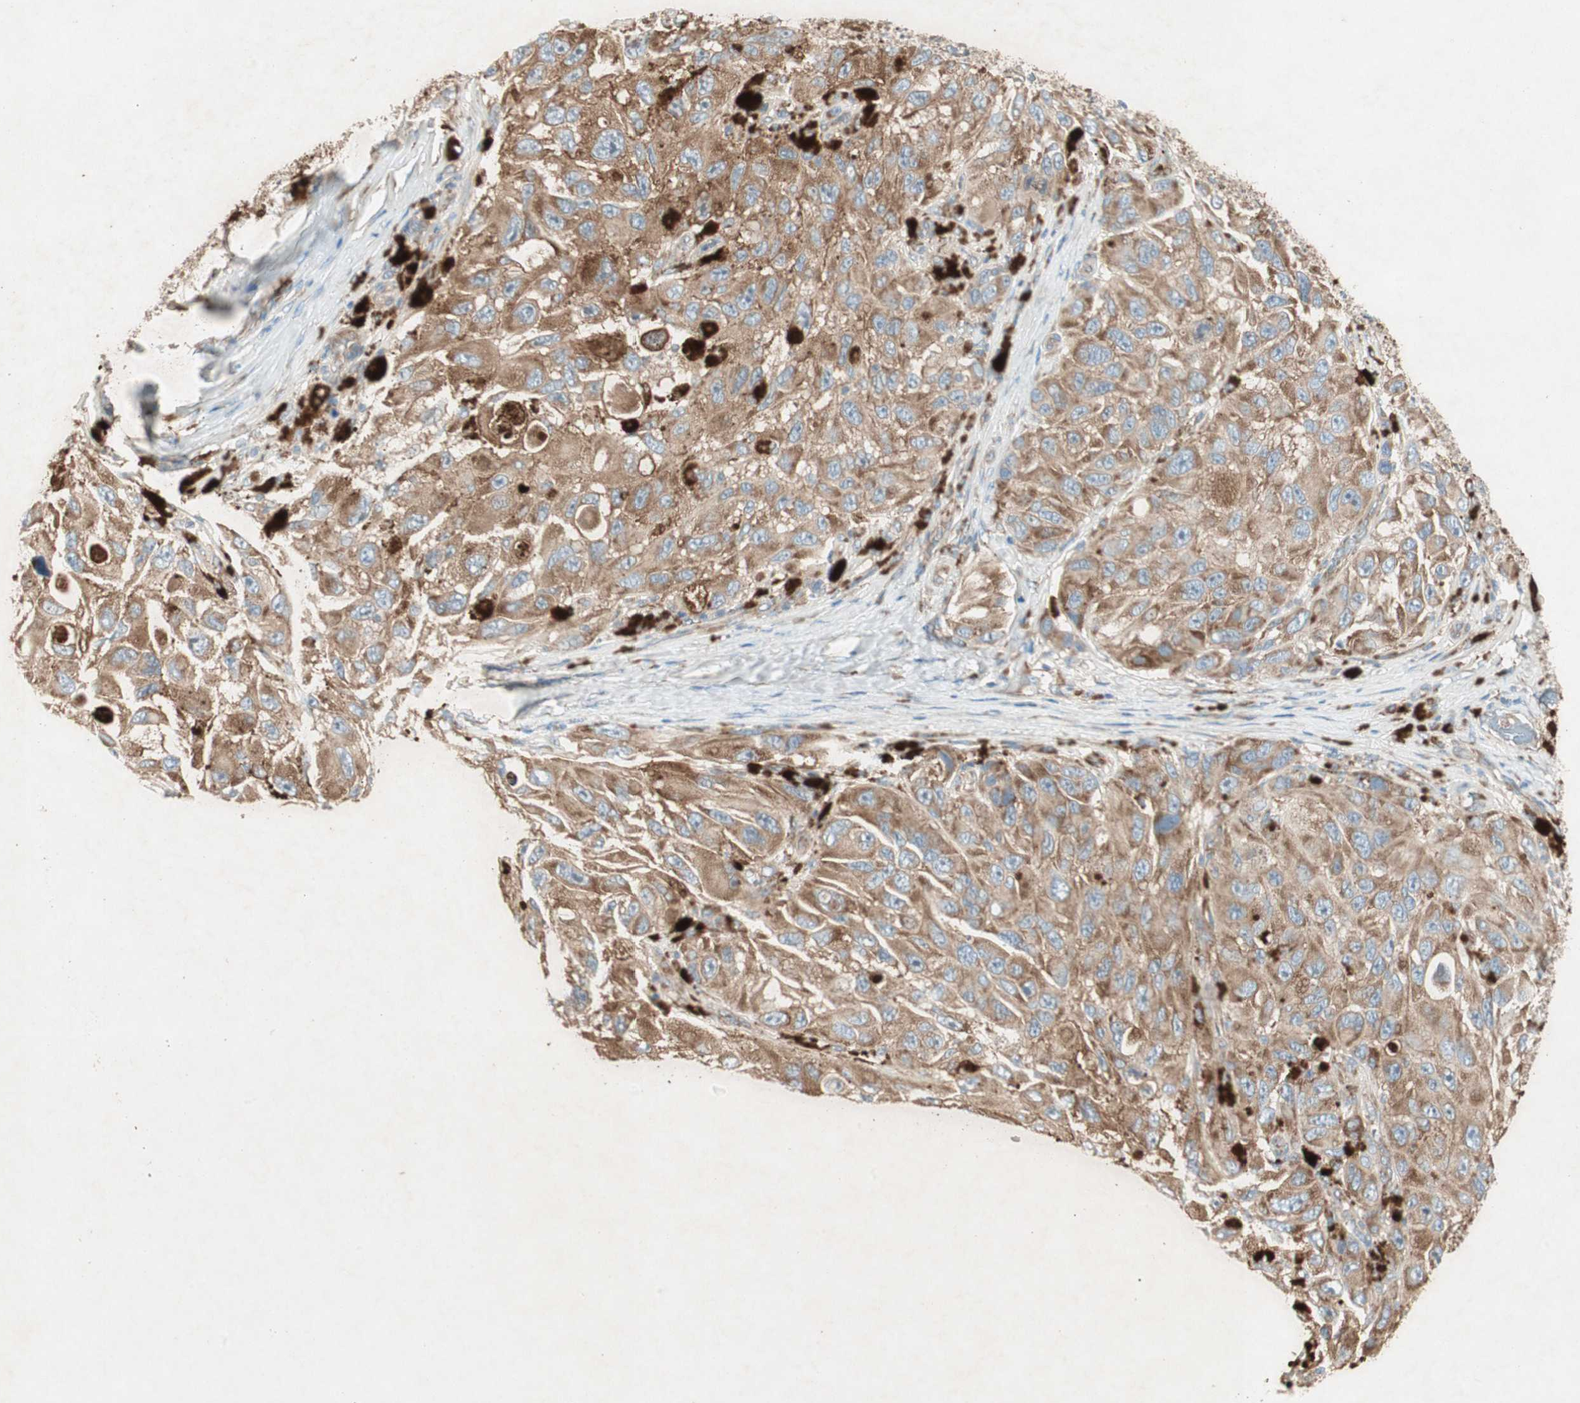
{"staining": {"intensity": "moderate", "quantity": ">75%", "location": "cytoplasmic/membranous"}, "tissue": "melanoma", "cell_type": "Tumor cells", "image_type": "cancer", "snomed": [{"axis": "morphology", "description": "Malignant melanoma, NOS"}, {"axis": "topography", "description": "Skin"}], "caption": "There is medium levels of moderate cytoplasmic/membranous expression in tumor cells of melanoma, as demonstrated by immunohistochemical staining (brown color).", "gene": "RPL23", "patient": {"sex": "female", "age": 73}}